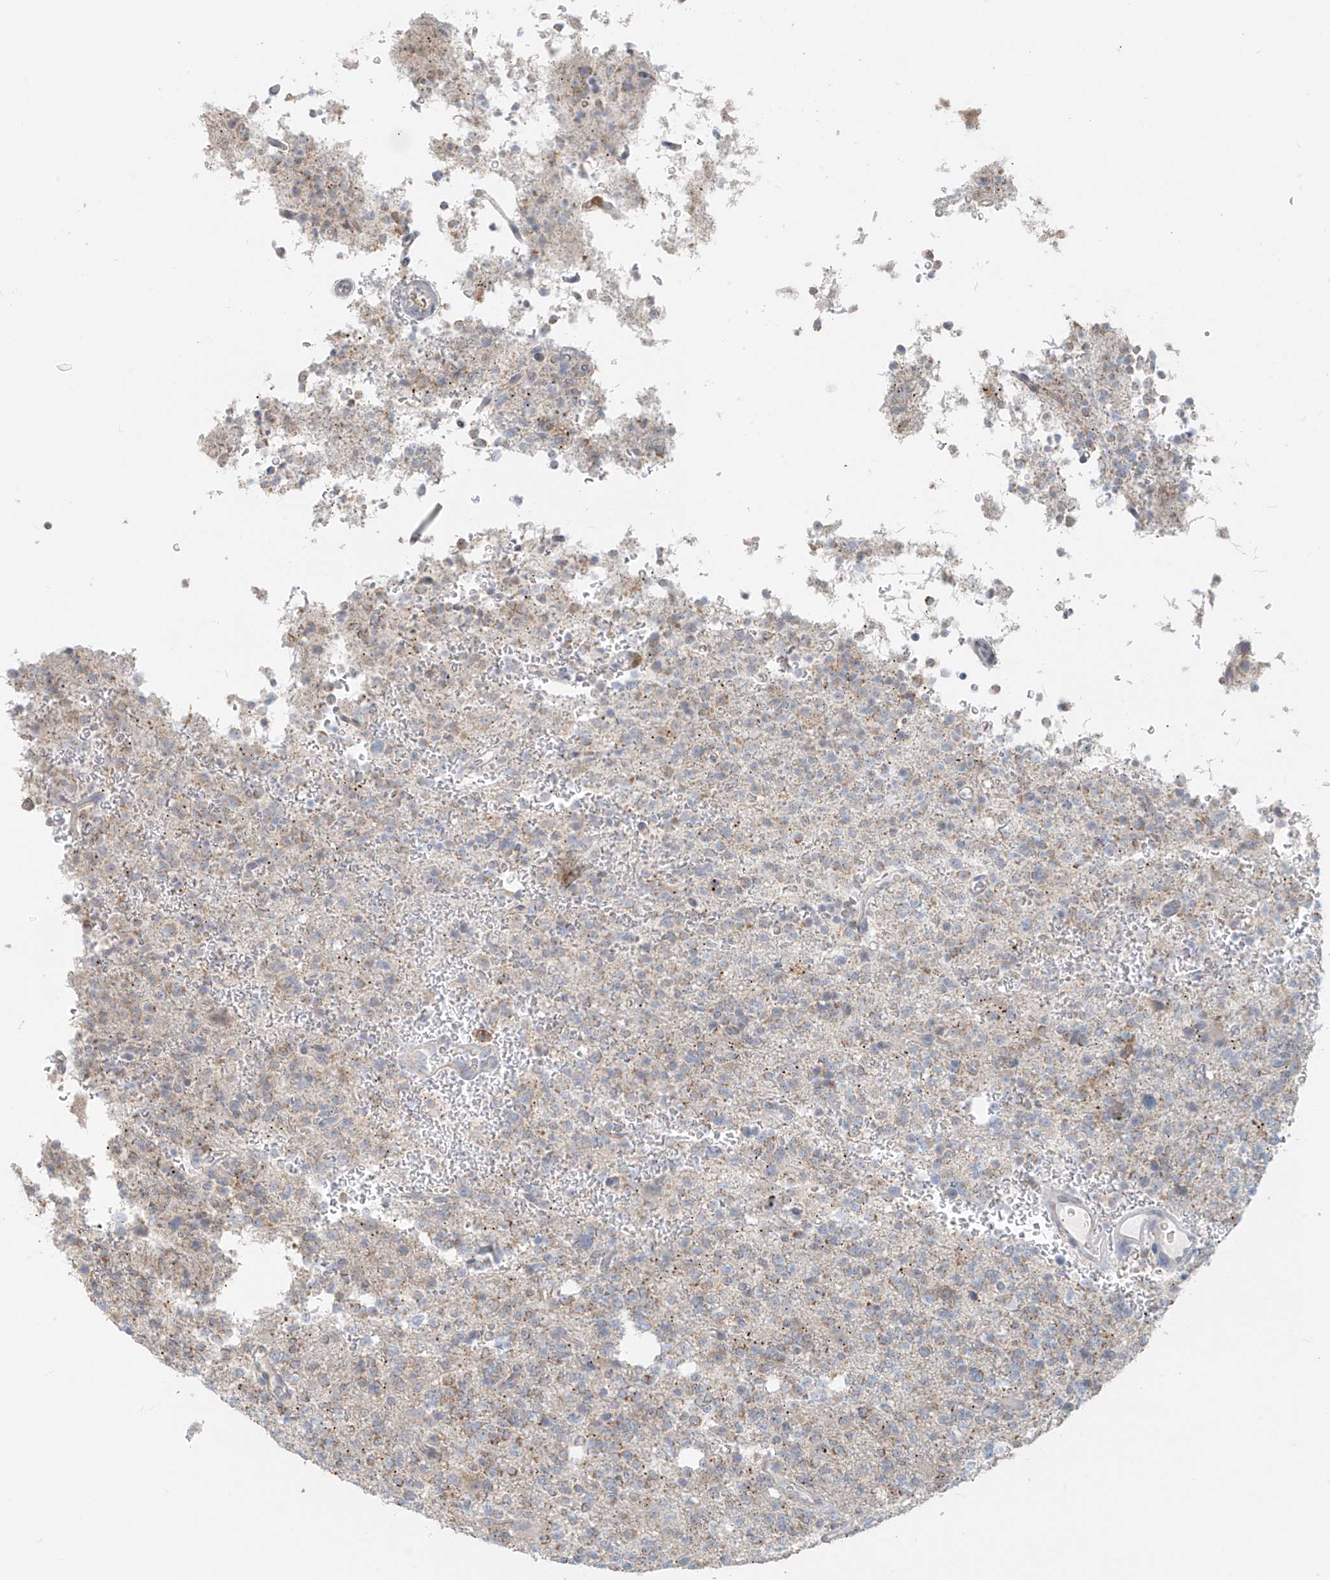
{"staining": {"intensity": "moderate", "quantity": "<25%", "location": "cytoplasmic/membranous"}, "tissue": "glioma", "cell_type": "Tumor cells", "image_type": "cancer", "snomed": [{"axis": "morphology", "description": "Glioma, malignant, High grade"}, {"axis": "topography", "description": "Brain"}], "caption": "Tumor cells demonstrate low levels of moderate cytoplasmic/membranous expression in about <25% of cells in human glioma.", "gene": "UST", "patient": {"sex": "female", "age": 62}}